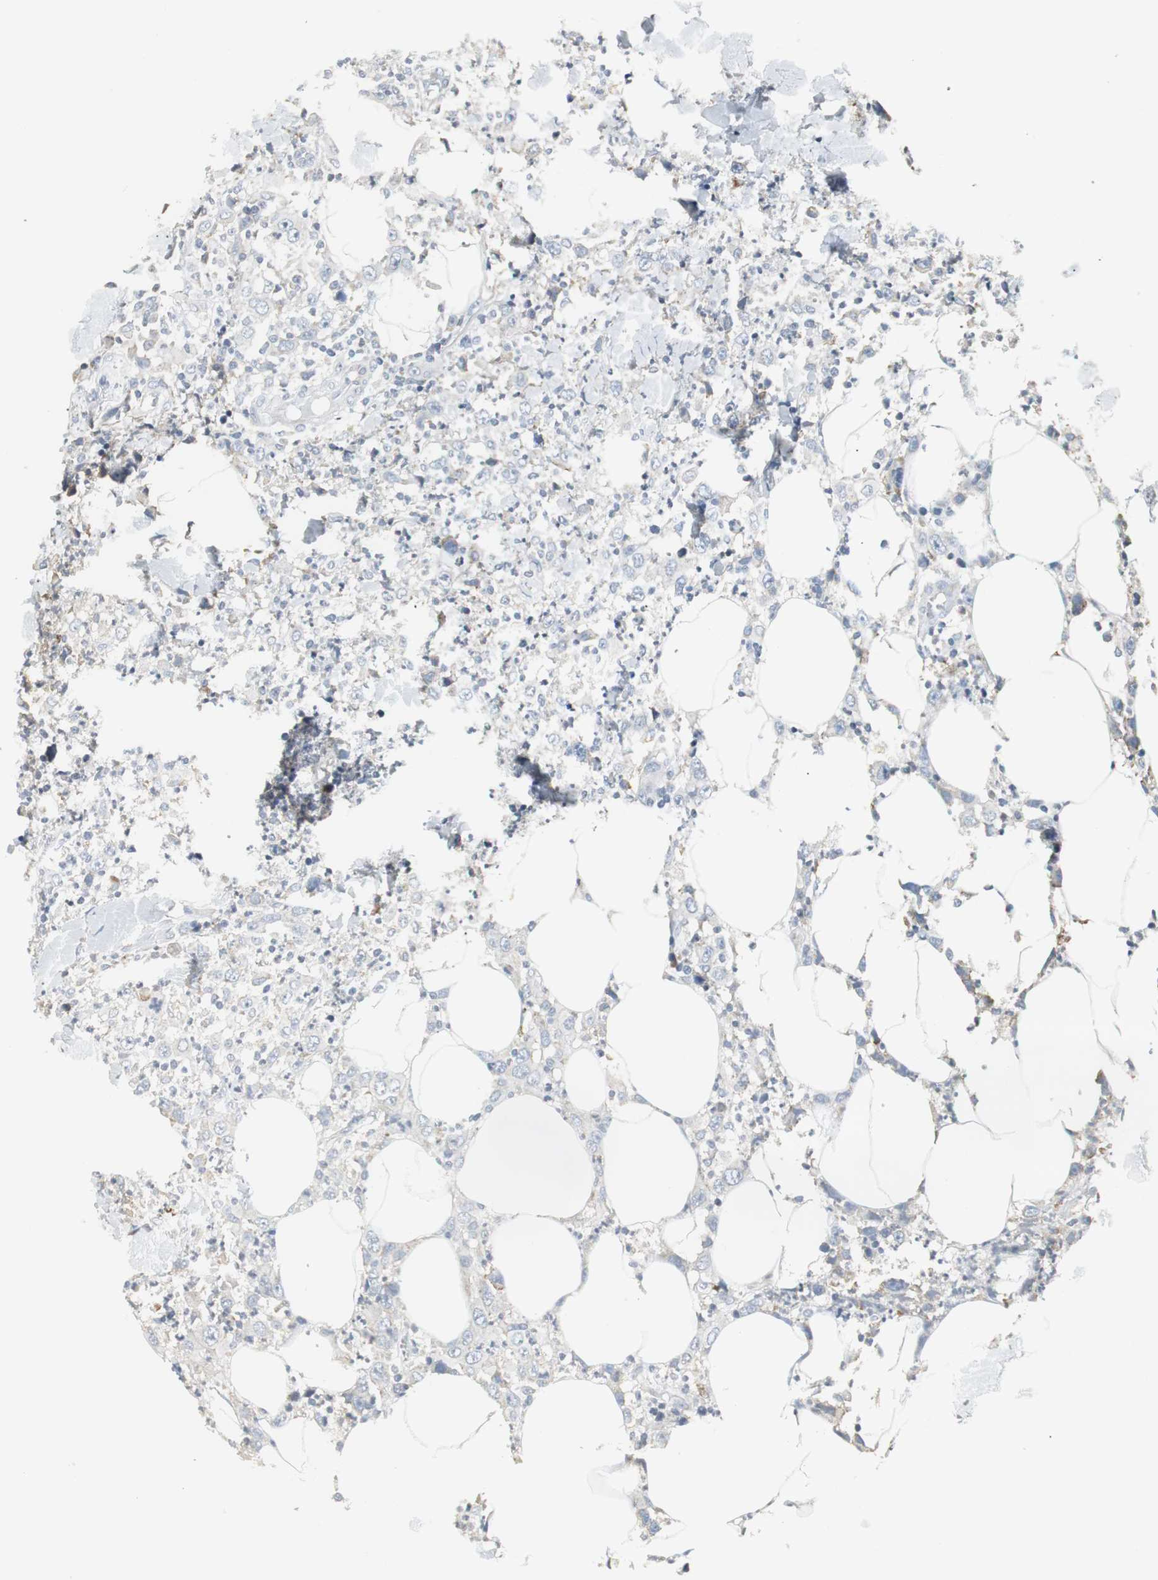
{"staining": {"intensity": "negative", "quantity": "none", "location": "none"}, "tissue": "thyroid cancer", "cell_type": "Tumor cells", "image_type": "cancer", "snomed": [{"axis": "morphology", "description": "Carcinoma, NOS"}, {"axis": "topography", "description": "Thyroid gland"}], "caption": "Tumor cells show no significant expression in carcinoma (thyroid). Brightfield microscopy of immunohistochemistry (IHC) stained with DAB (3,3'-diaminobenzidine) (brown) and hematoxylin (blue), captured at high magnification.", "gene": "SLC2A5", "patient": {"sex": "female", "age": 77}}